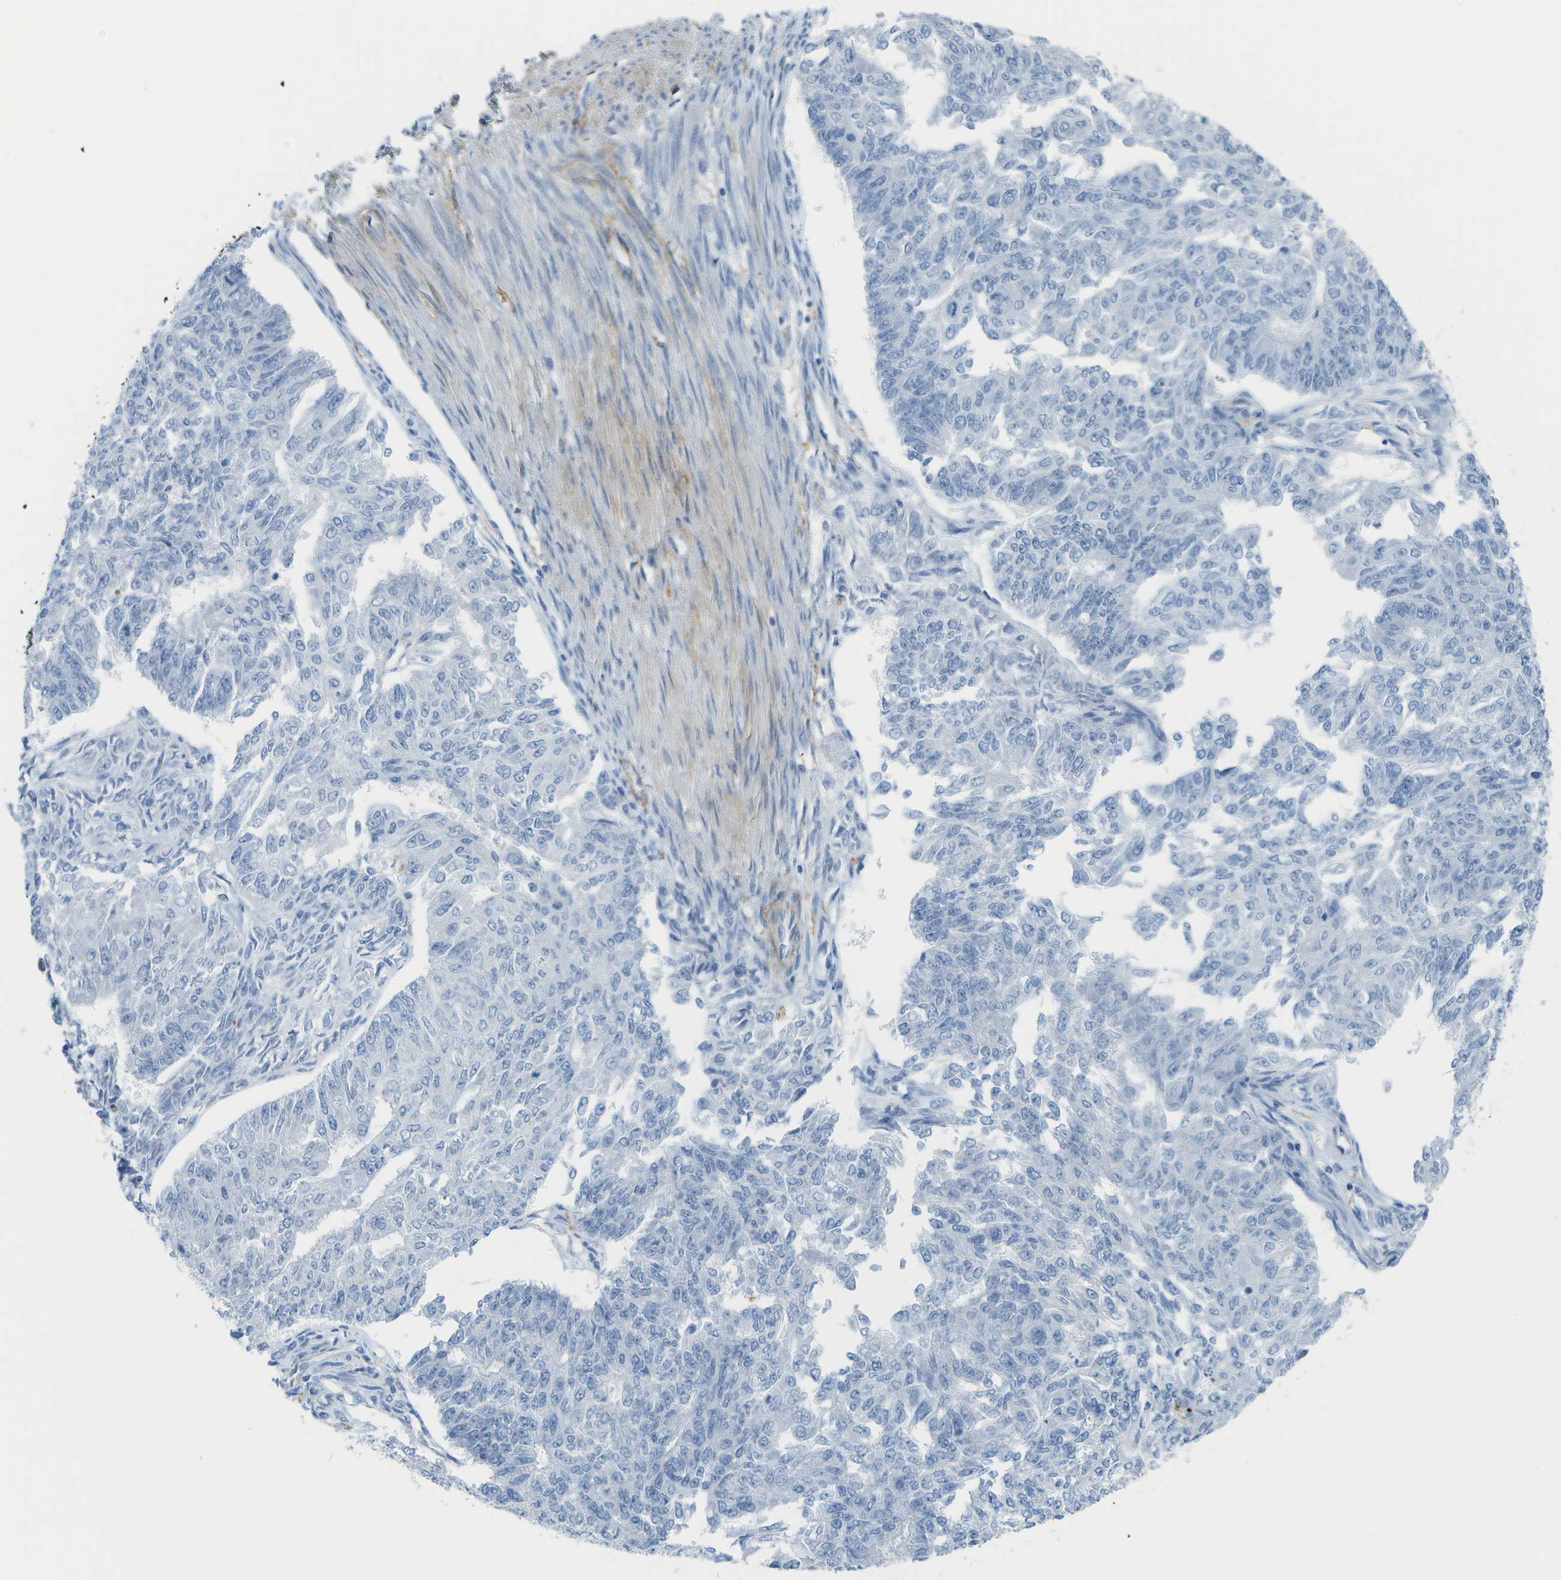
{"staining": {"intensity": "negative", "quantity": "none", "location": "none"}, "tissue": "endometrial cancer", "cell_type": "Tumor cells", "image_type": "cancer", "snomed": [{"axis": "morphology", "description": "Adenocarcinoma, NOS"}, {"axis": "topography", "description": "Endometrium"}], "caption": "A photomicrograph of human endometrial cancer is negative for staining in tumor cells. (DAB immunohistochemistry (IHC) with hematoxylin counter stain).", "gene": "ZBTB43", "patient": {"sex": "female", "age": 32}}